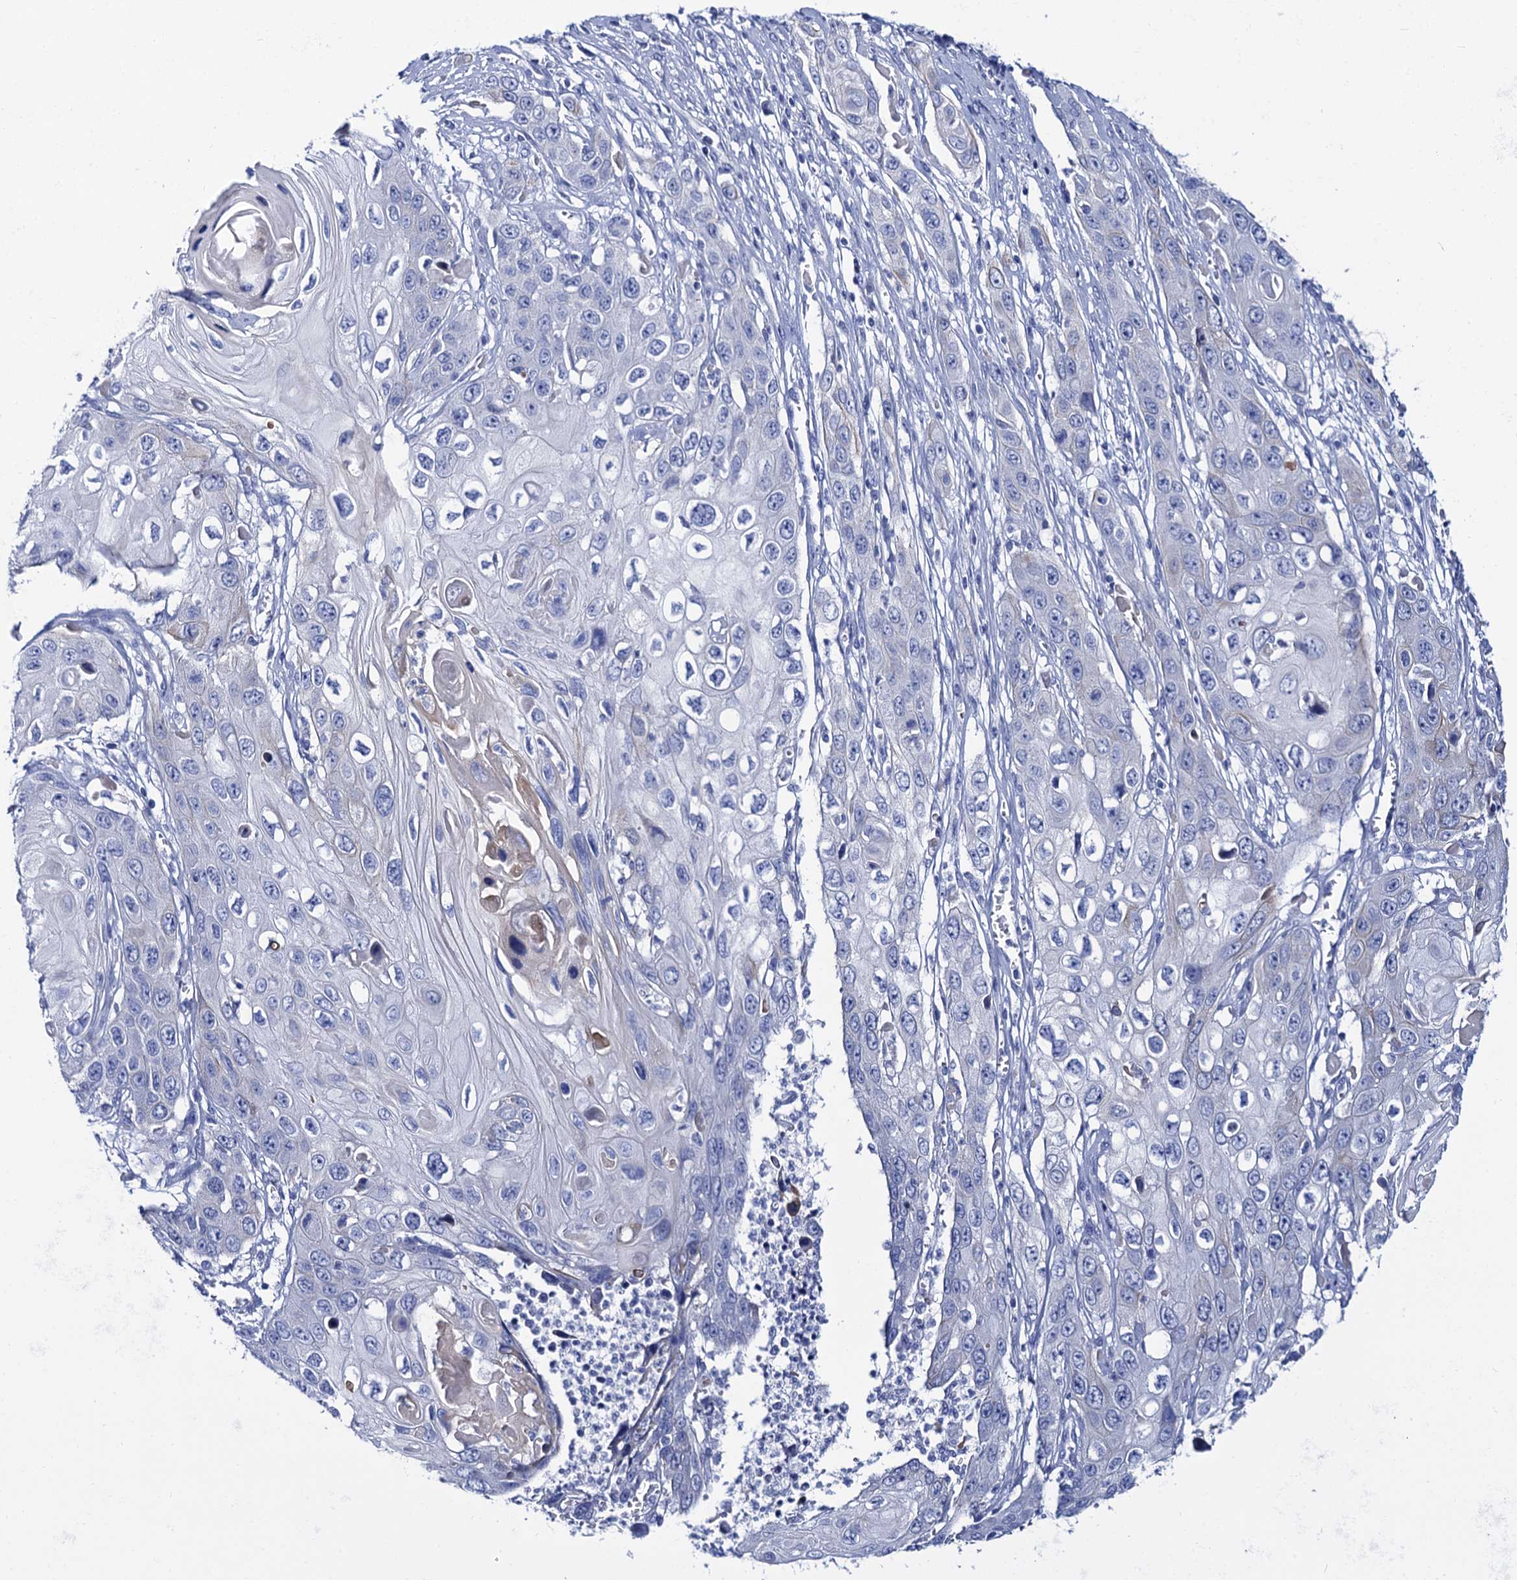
{"staining": {"intensity": "negative", "quantity": "none", "location": "none"}, "tissue": "skin cancer", "cell_type": "Tumor cells", "image_type": "cancer", "snomed": [{"axis": "morphology", "description": "Squamous cell carcinoma, NOS"}, {"axis": "topography", "description": "Skin"}], "caption": "Tumor cells are negative for protein expression in human skin cancer.", "gene": "RAB3IP", "patient": {"sex": "male", "age": 55}}